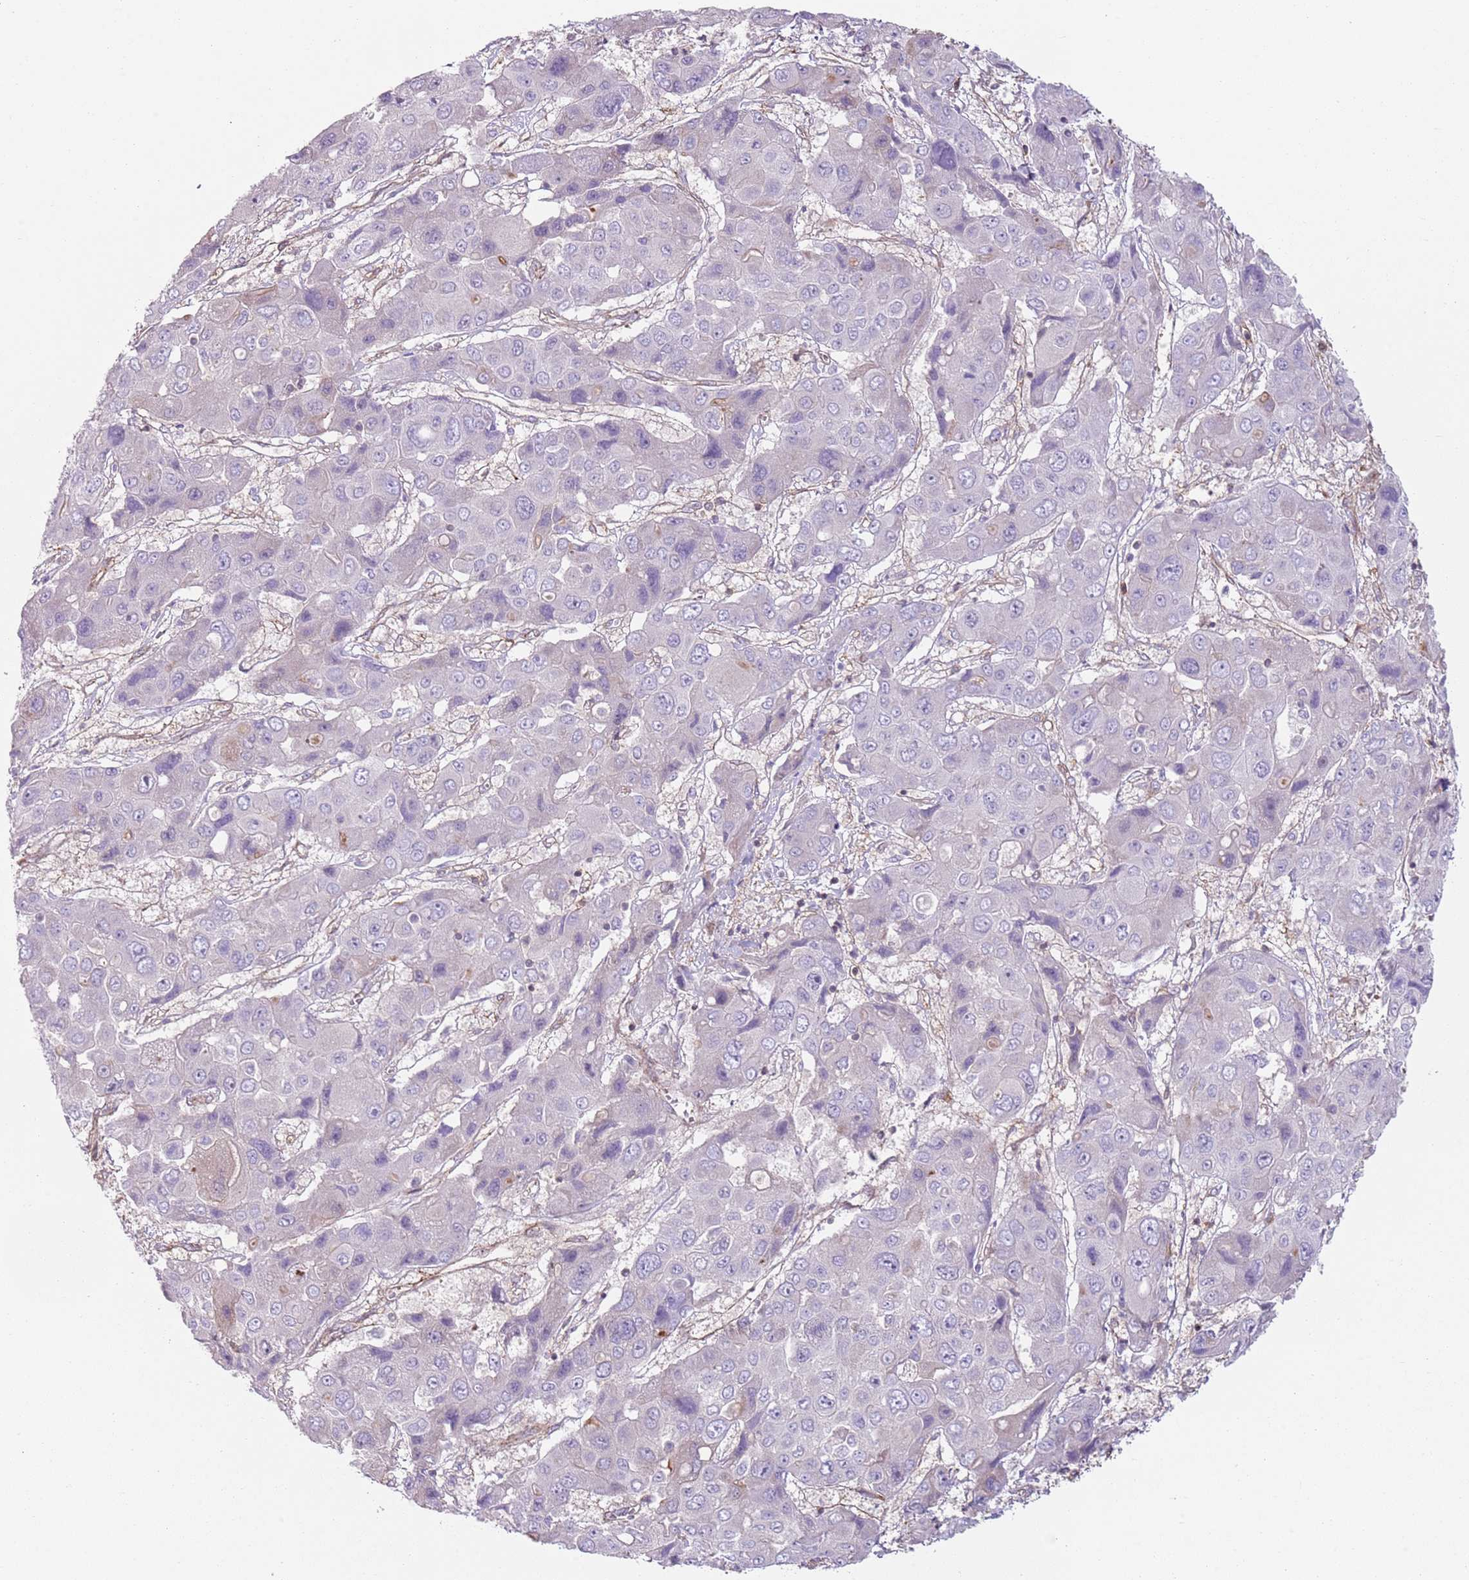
{"staining": {"intensity": "negative", "quantity": "none", "location": "none"}, "tissue": "liver cancer", "cell_type": "Tumor cells", "image_type": "cancer", "snomed": [{"axis": "morphology", "description": "Cholangiocarcinoma"}, {"axis": "topography", "description": "Liver"}], "caption": "A photomicrograph of human liver cancer (cholangiocarcinoma) is negative for staining in tumor cells.", "gene": "GNAI3", "patient": {"sex": "male", "age": 67}}